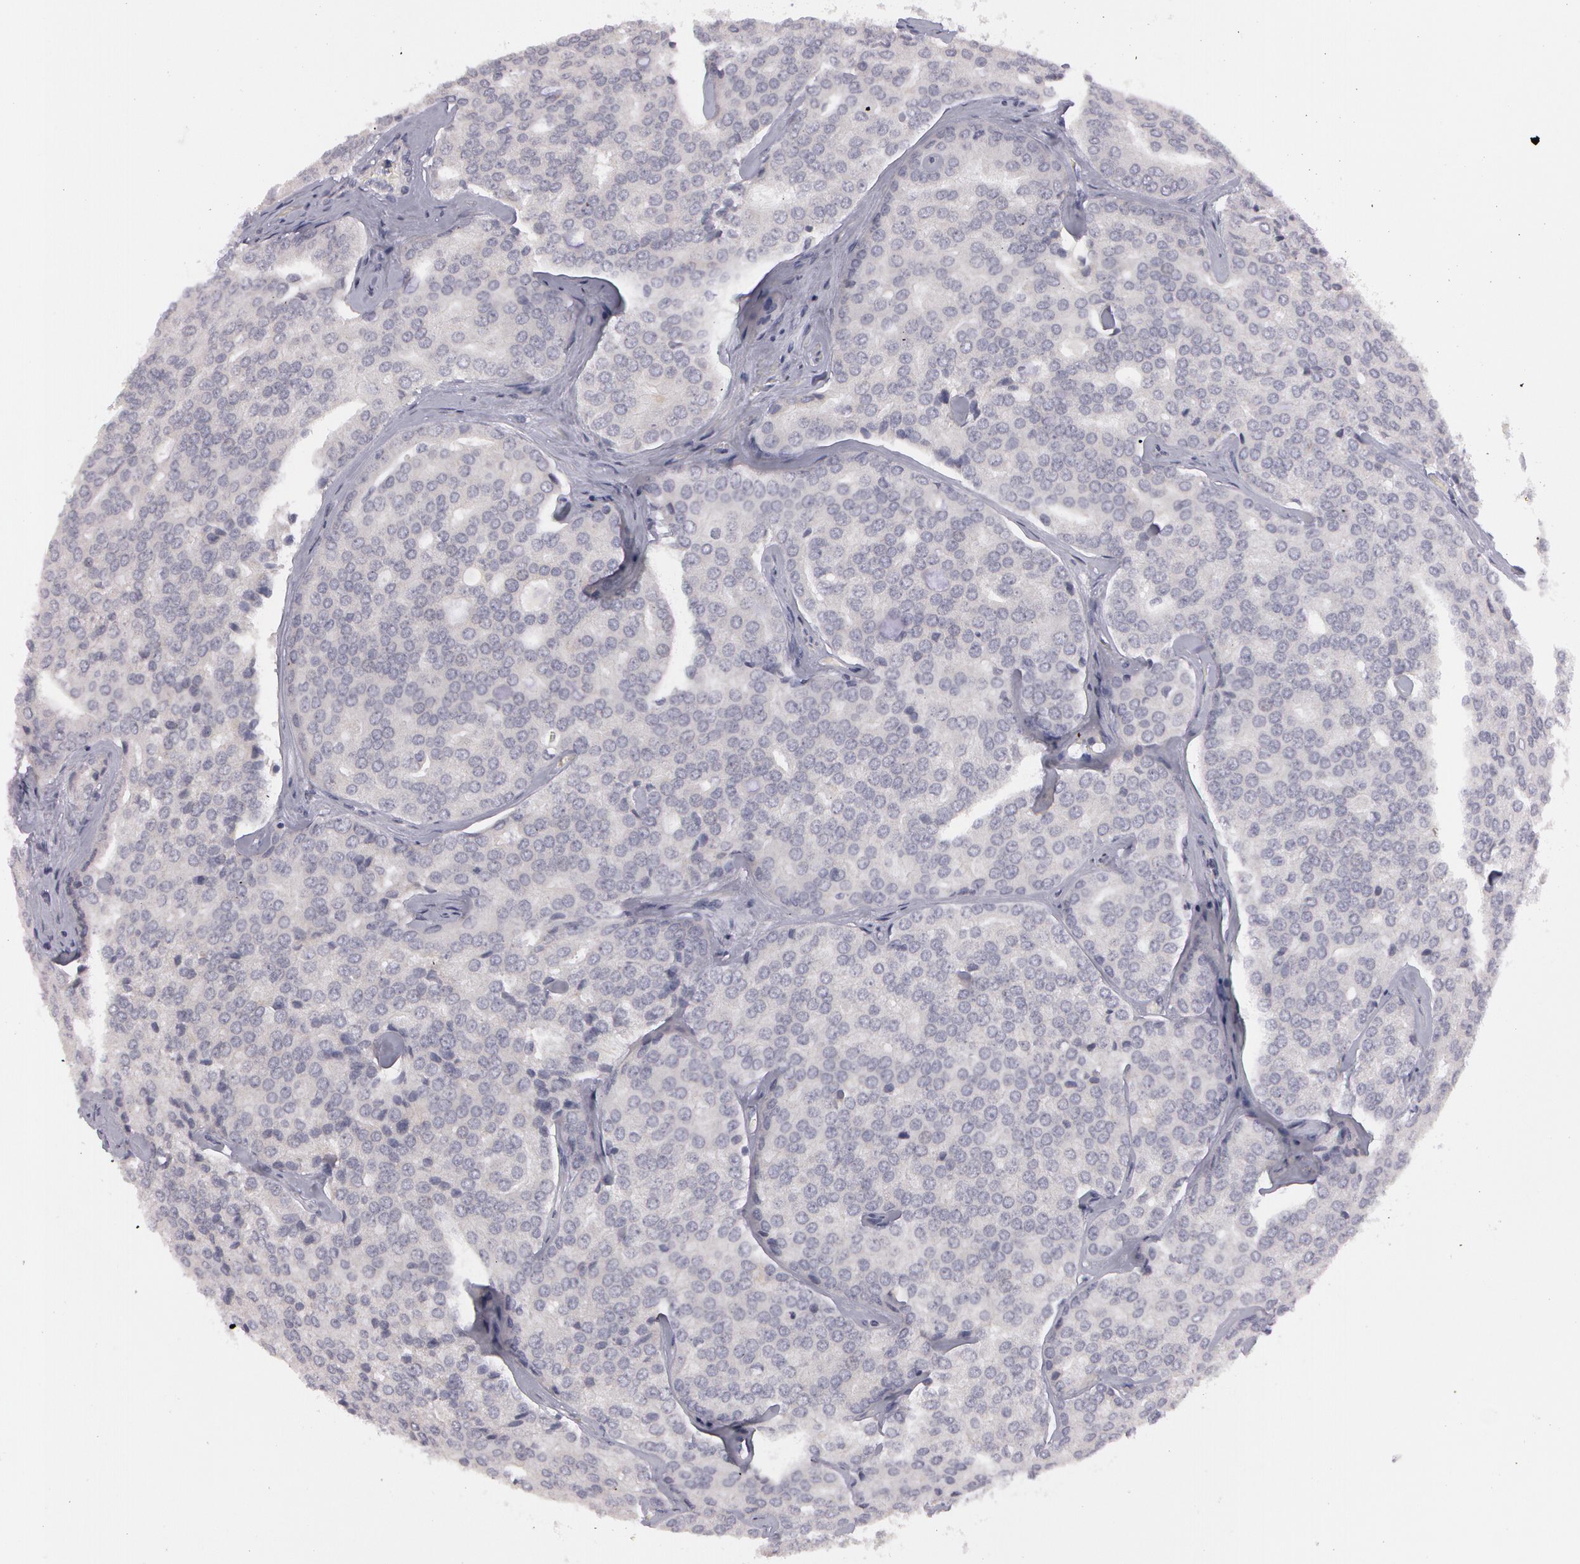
{"staining": {"intensity": "negative", "quantity": "none", "location": "none"}, "tissue": "prostate cancer", "cell_type": "Tumor cells", "image_type": "cancer", "snomed": [{"axis": "morphology", "description": "Adenocarcinoma, High grade"}, {"axis": "topography", "description": "Prostate"}], "caption": "There is no significant expression in tumor cells of prostate cancer.", "gene": "IL1RN", "patient": {"sex": "male", "age": 64}}